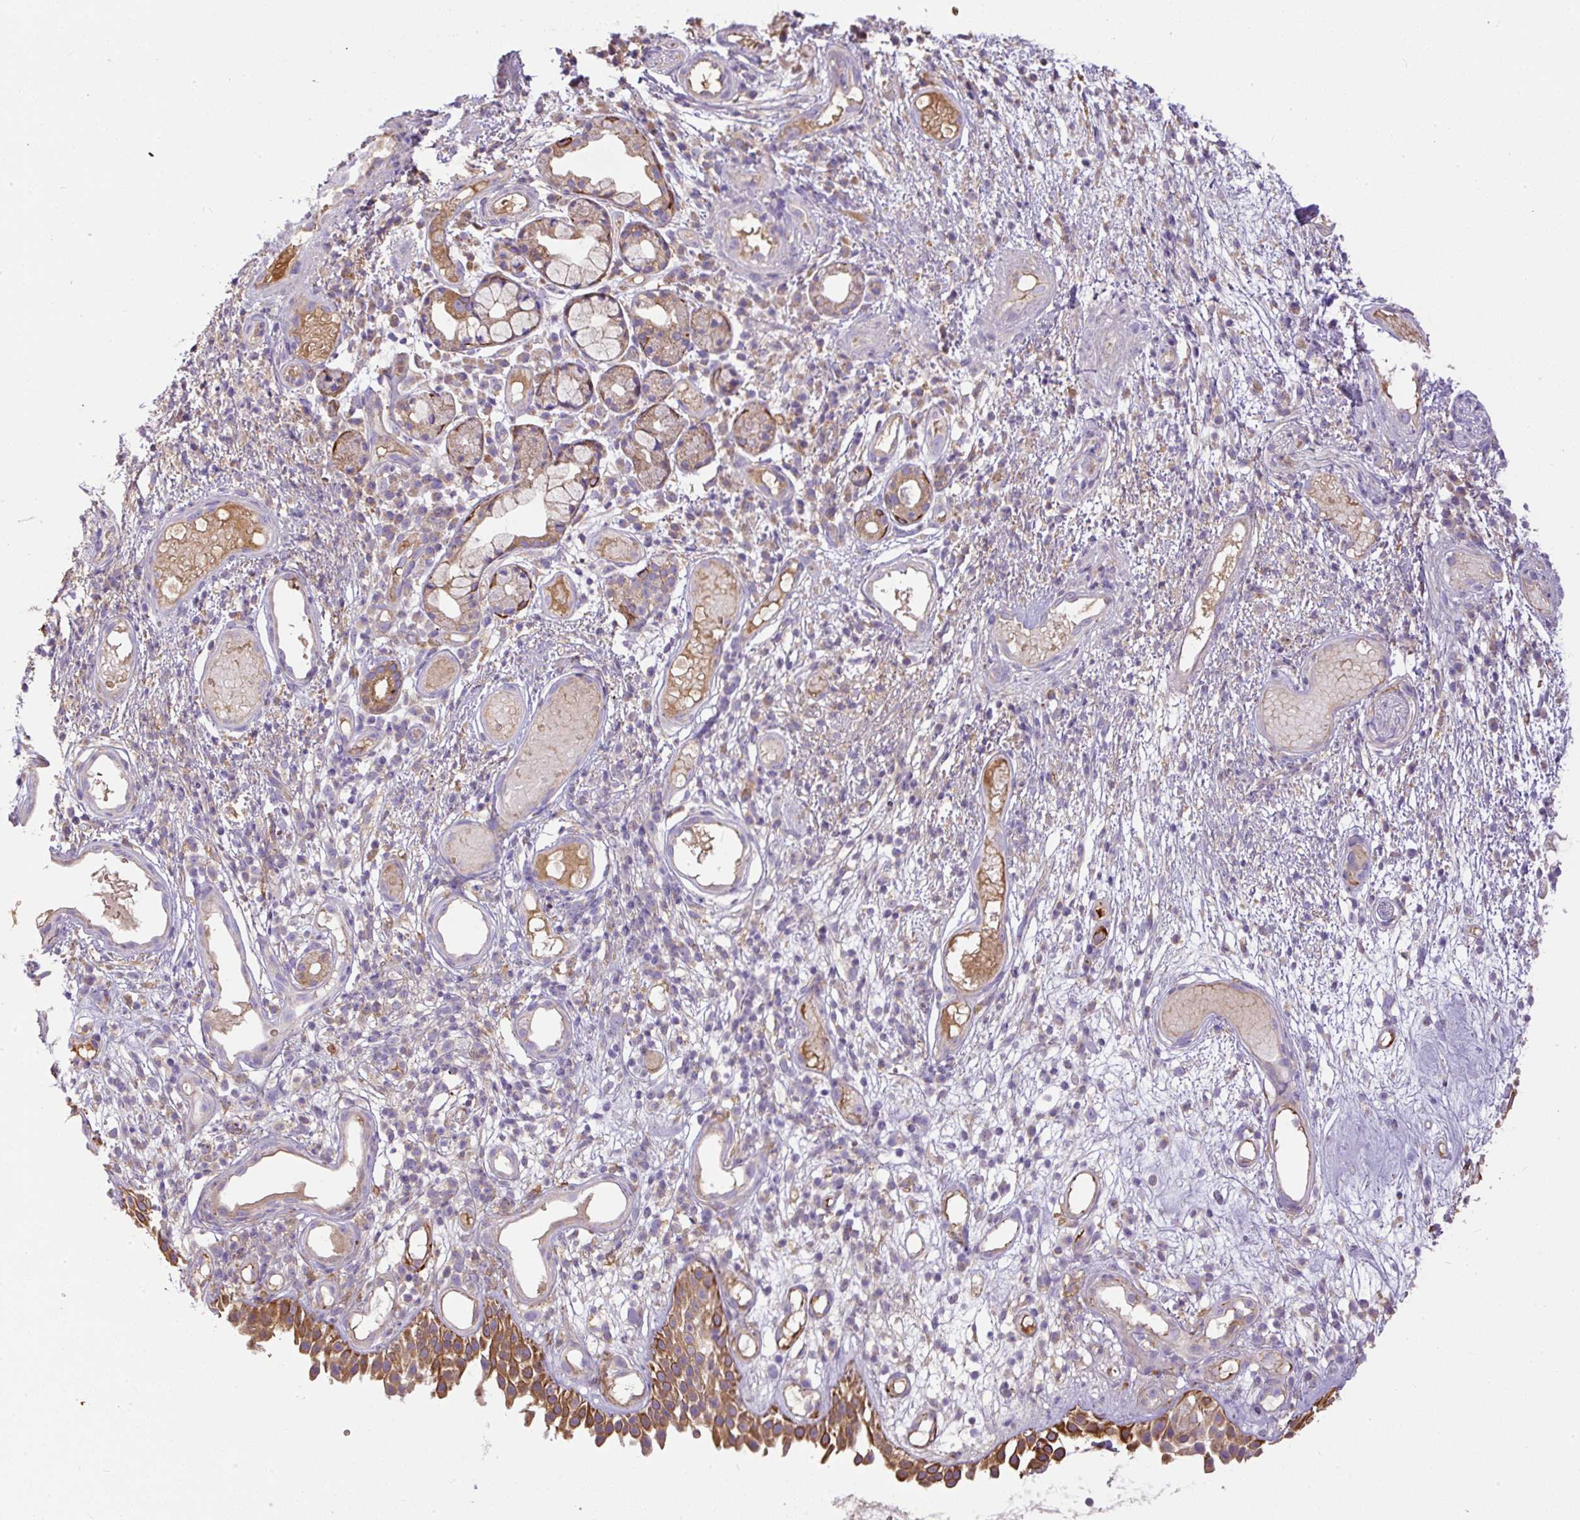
{"staining": {"intensity": "strong", "quantity": ">75%", "location": "cytoplasmic/membranous"}, "tissue": "nasopharynx", "cell_type": "Respiratory epithelial cells", "image_type": "normal", "snomed": [{"axis": "morphology", "description": "Normal tissue, NOS"}, {"axis": "morphology", "description": "Inflammation, NOS"}, {"axis": "topography", "description": "Nasopharynx"}], "caption": "High-power microscopy captured an immunohistochemistry (IHC) histopathology image of unremarkable nasopharynx, revealing strong cytoplasmic/membranous expression in about >75% of respiratory epithelial cells.", "gene": "DAPK1", "patient": {"sex": "male", "age": 54}}